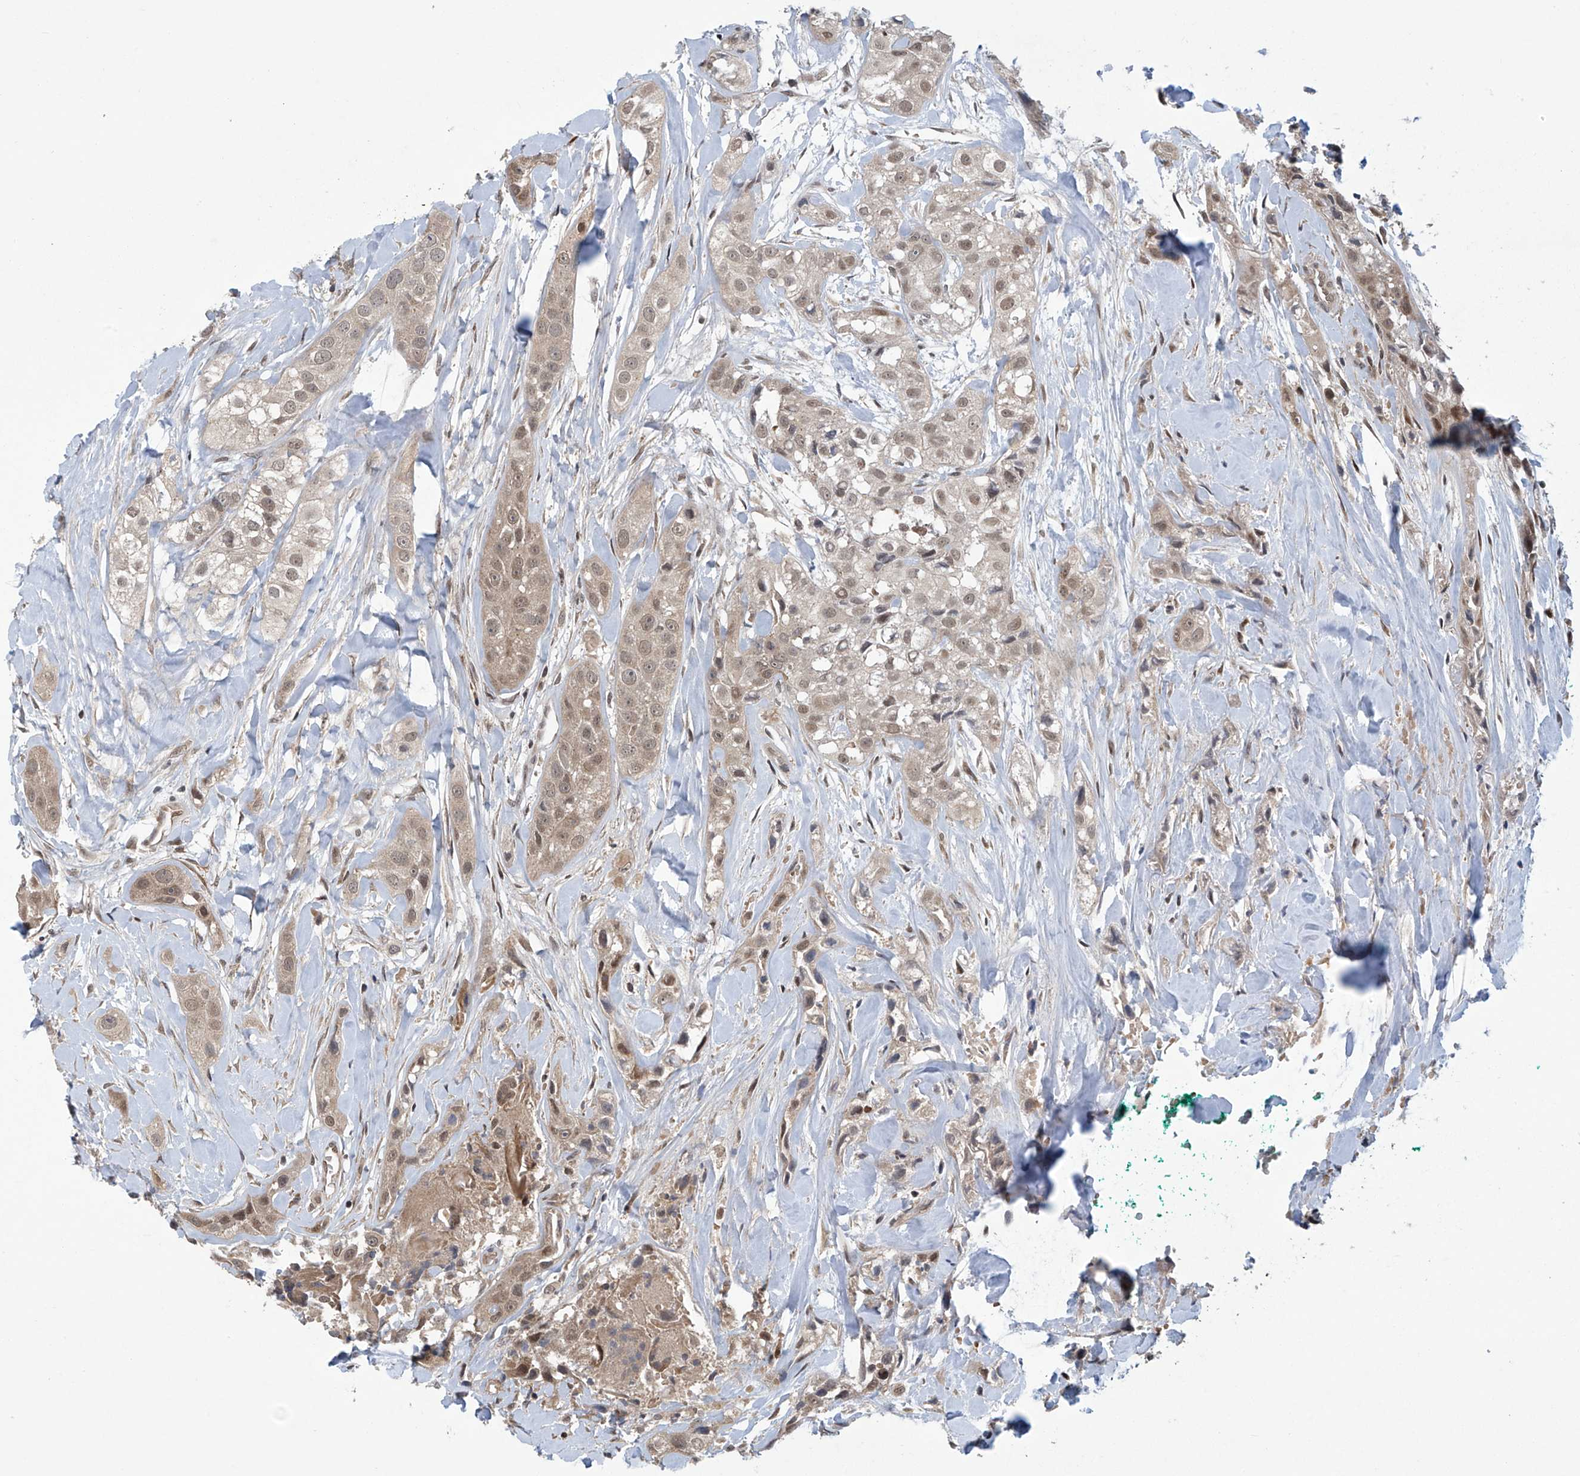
{"staining": {"intensity": "weak", "quantity": ">75%", "location": "cytoplasmic/membranous,nuclear"}, "tissue": "head and neck cancer", "cell_type": "Tumor cells", "image_type": "cancer", "snomed": [{"axis": "morphology", "description": "Normal tissue, NOS"}, {"axis": "morphology", "description": "Squamous cell carcinoma, NOS"}, {"axis": "topography", "description": "Skeletal muscle"}, {"axis": "topography", "description": "Head-Neck"}], "caption": "IHC photomicrograph of head and neck cancer (squamous cell carcinoma) stained for a protein (brown), which shows low levels of weak cytoplasmic/membranous and nuclear positivity in approximately >75% of tumor cells.", "gene": "ABHD13", "patient": {"sex": "male", "age": 51}}